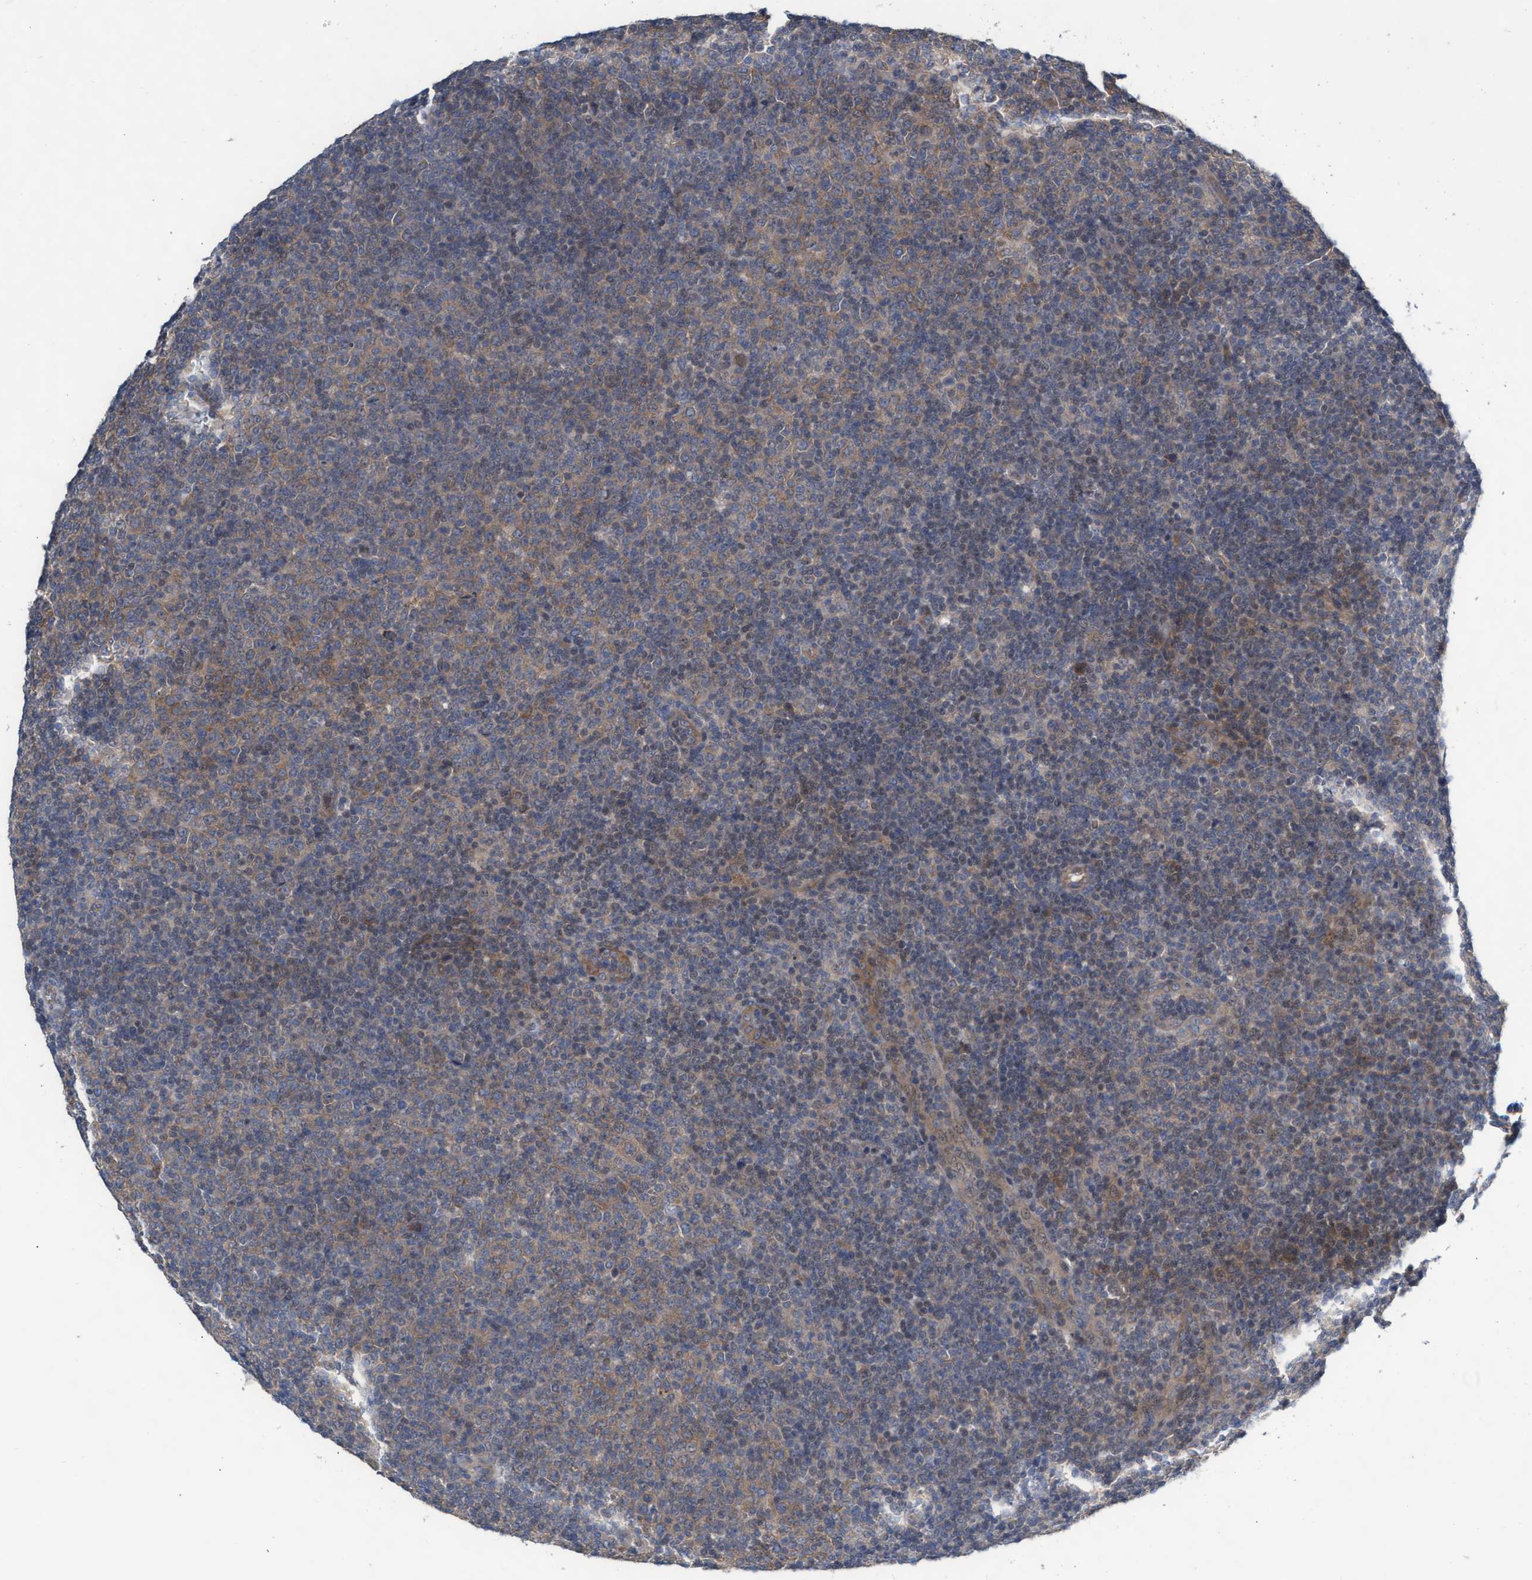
{"staining": {"intensity": "moderate", "quantity": "25%-75%", "location": "cytoplasmic/membranous,nuclear"}, "tissue": "lymphoma", "cell_type": "Tumor cells", "image_type": "cancer", "snomed": [{"axis": "morphology", "description": "Malignant lymphoma, non-Hodgkin's type, Low grade"}, {"axis": "topography", "description": "Lymph node"}], "caption": "Immunohistochemistry photomicrograph of human low-grade malignant lymphoma, non-Hodgkin's type stained for a protein (brown), which shows medium levels of moderate cytoplasmic/membranous and nuclear staining in approximately 25%-75% of tumor cells.", "gene": "ABCF2", "patient": {"sex": "male", "age": 70}}